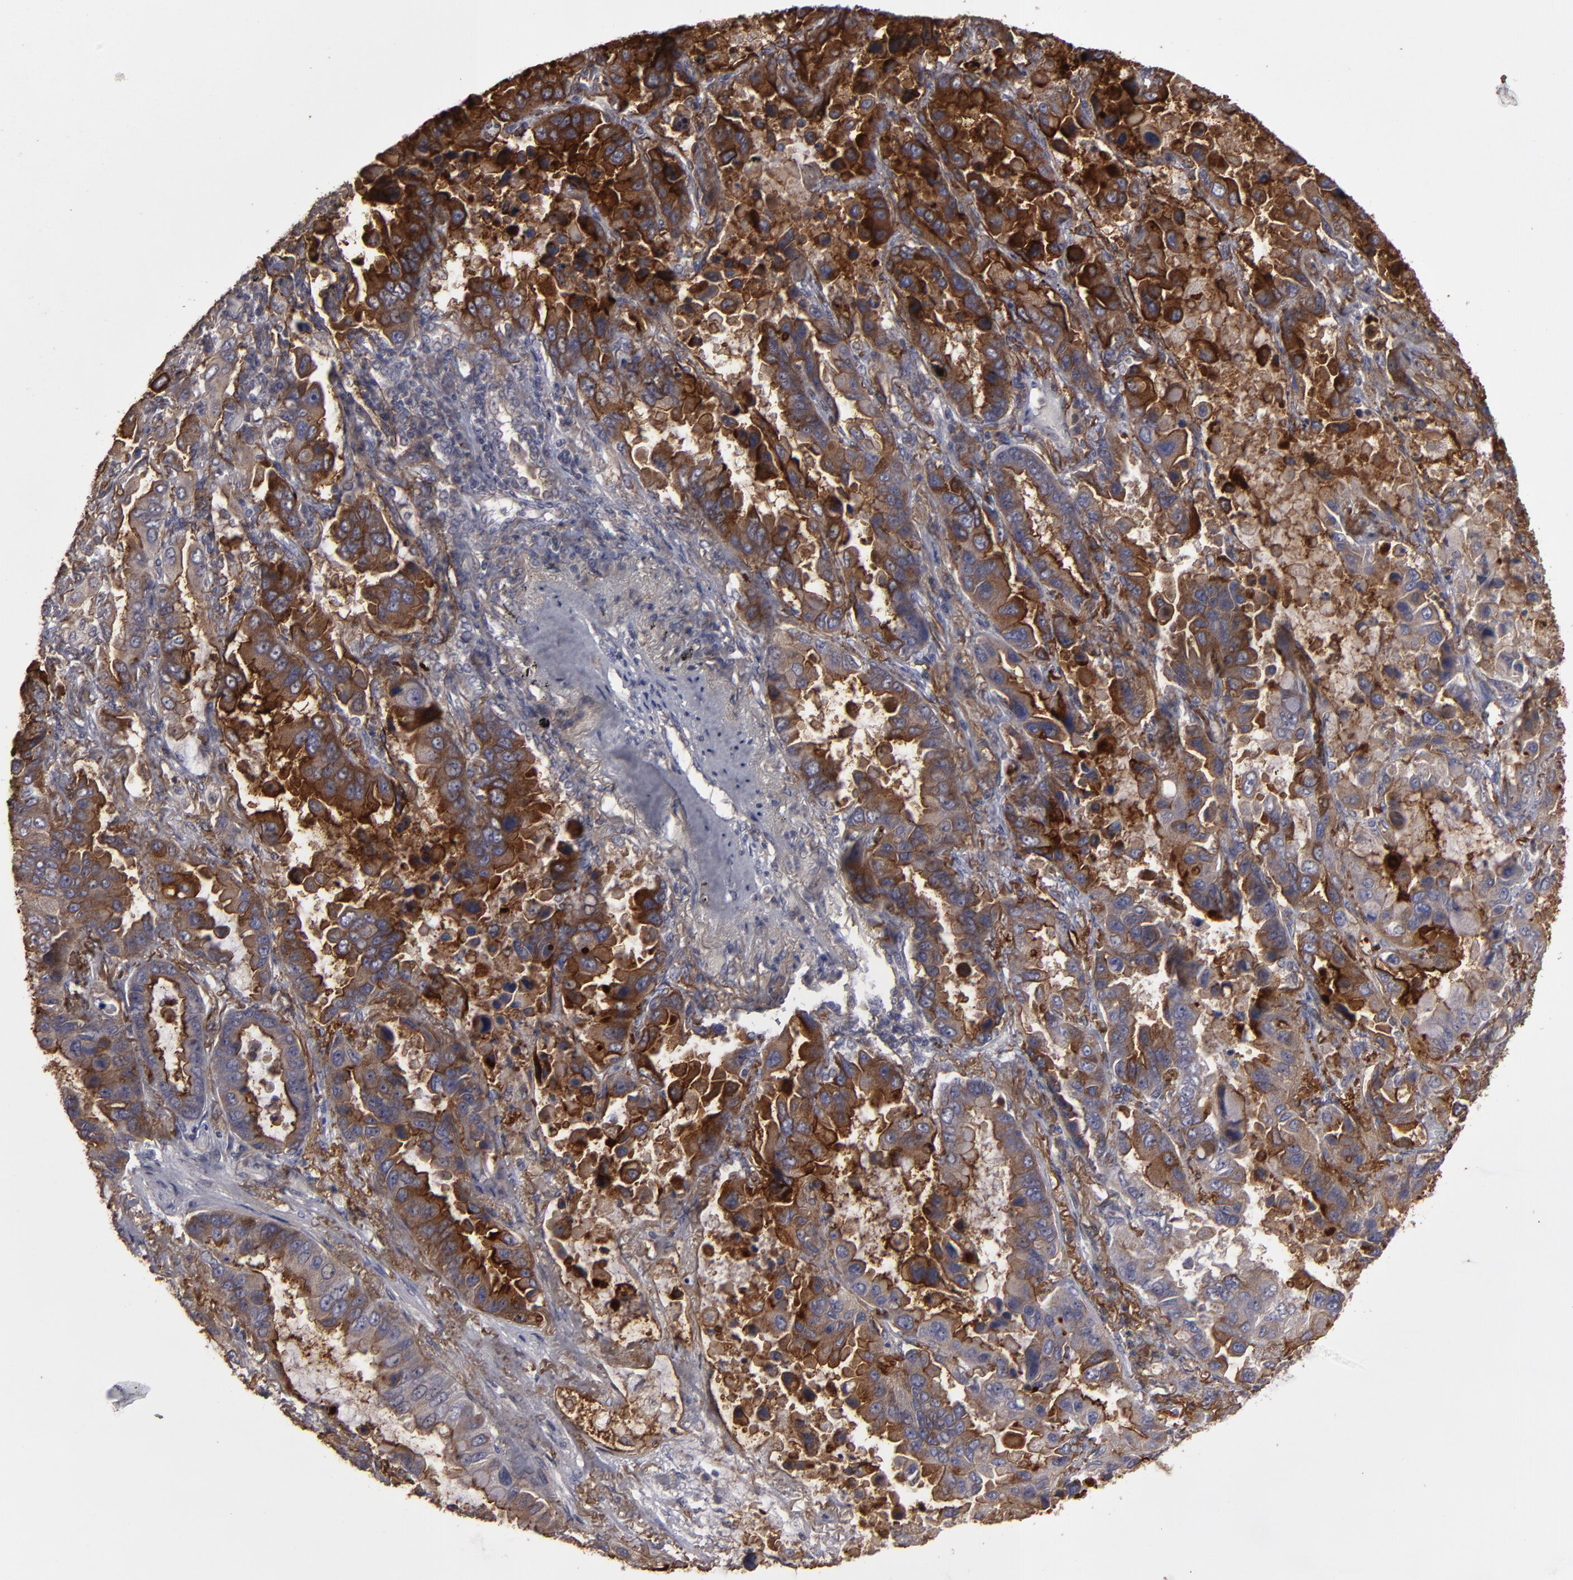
{"staining": {"intensity": "strong", "quantity": ">75%", "location": "cytoplasmic/membranous"}, "tissue": "lung cancer", "cell_type": "Tumor cells", "image_type": "cancer", "snomed": [{"axis": "morphology", "description": "Adenocarcinoma, NOS"}, {"axis": "topography", "description": "Lung"}], "caption": "Lung adenocarcinoma stained with DAB (3,3'-diaminobenzidine) immunohistochemistry (IHC) demonstrates high levels of strong cytoplasmic/membranous expression in about >75% of tumor cells.", "gene": "CD55", "patient": {"sex": "male", "age": 64}}